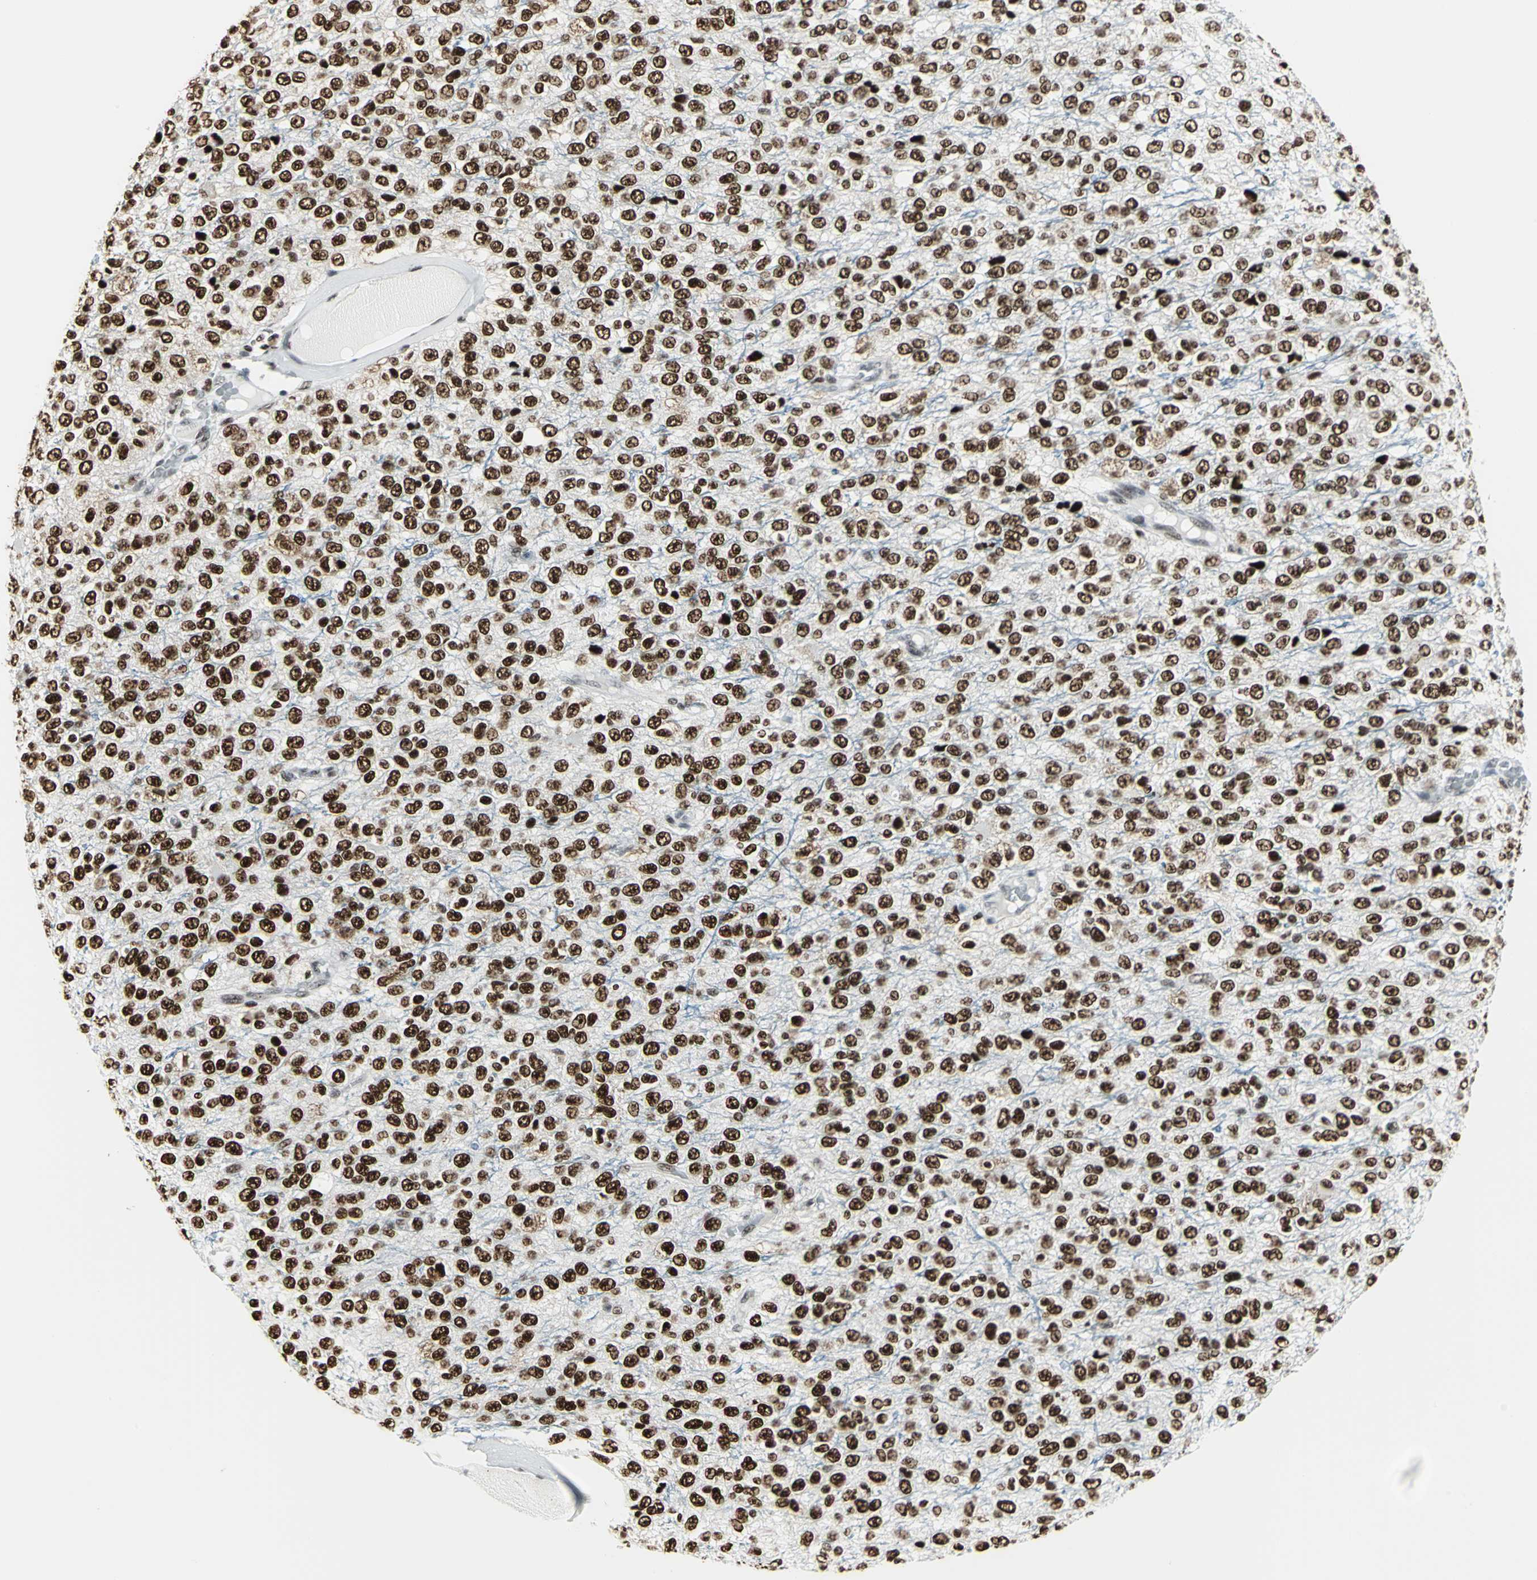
{"staining": {"intensity": "strong", "quantity": ">75%", "location": "nuclear"}, "tissue": "glioma", "cell_type": "Tumor cells", "image_type": "cancer", "snomed": [{"axis": "morphology", "description": "Glioma, malignant, High grade"}, {"axis": "topography", "description": "pancreas cauda"}], "caption": "Tumor cells exhibit high levels of strong nuclear staining in about >75% of cells in malignant high-grade glioma. The staining is performed using DAB brown chromogen to label protein expression. The nuclei are counter-stained blue using hematoxylin.", "gene": "HDAC2", "patient": {"sex": "male", "age": 60}}